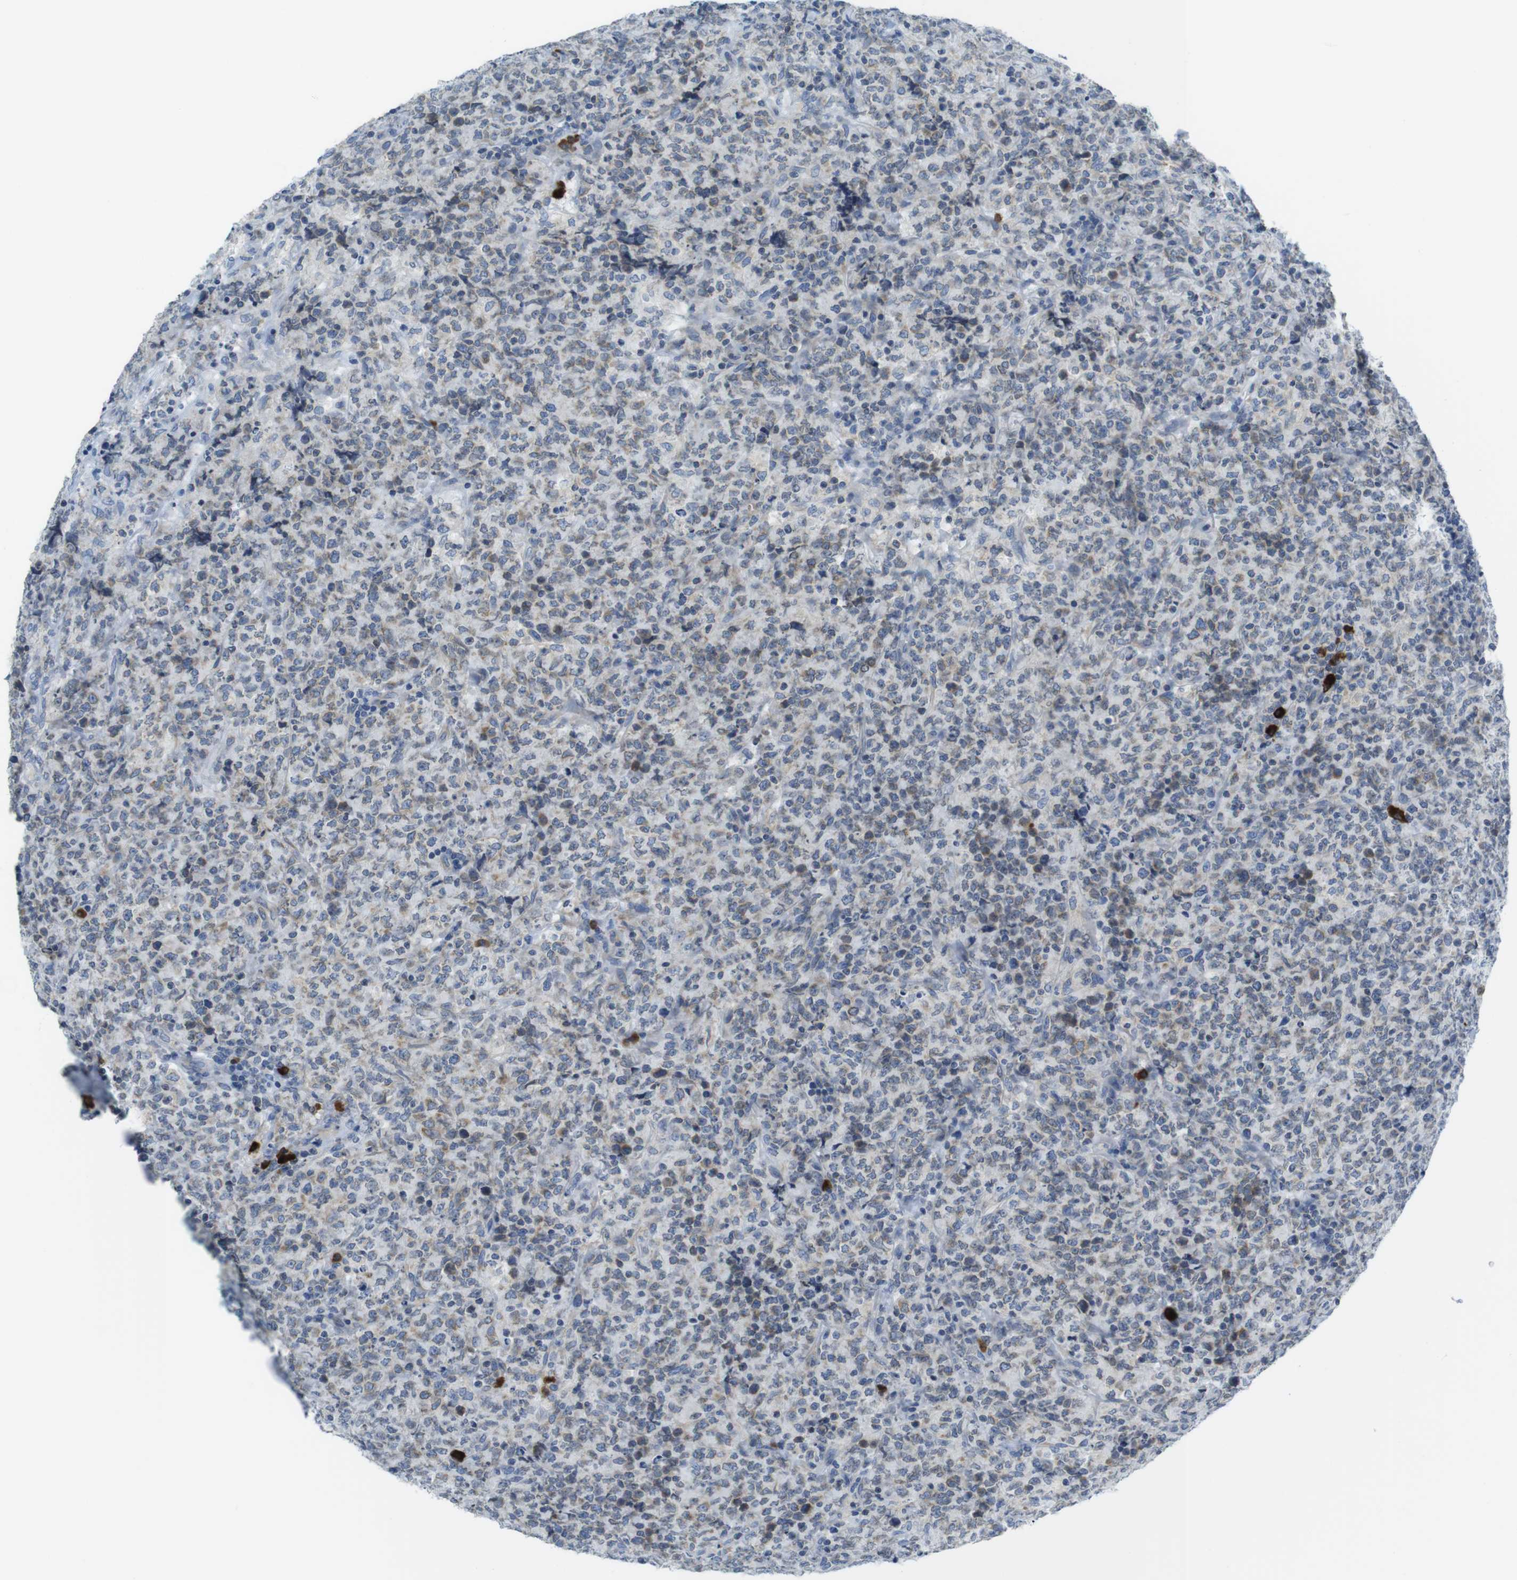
{"staining": {"intensity": "weak", "quantity": ">75%", "location": "cytoplasmic/membranous"}, "tissue": "lymphoma", "cell_type": "Tumor cells", "image_type": "cancer", "snomed": [{"axis": "morphology", "description": "Malignant lymphoma, non-Hodgkin's type, High grade"}, {"axis": "topography", "description": "Tonsil"}], "caption": "Immunohistochemistry photomicrograph of neoplastic tissue: malignant lymphoma, non-Hodgkin's type (high-grade) stained using immunohistochemistry (IHC) exhibits low levels of weak protein expression localized specifically in the cytoplasmic/membranous of tumor cells, appearing as a cytoplasmic/membranous brown color.", "gene": "CLPTM1L", "patient": {"sex": "female", "age": 36}}